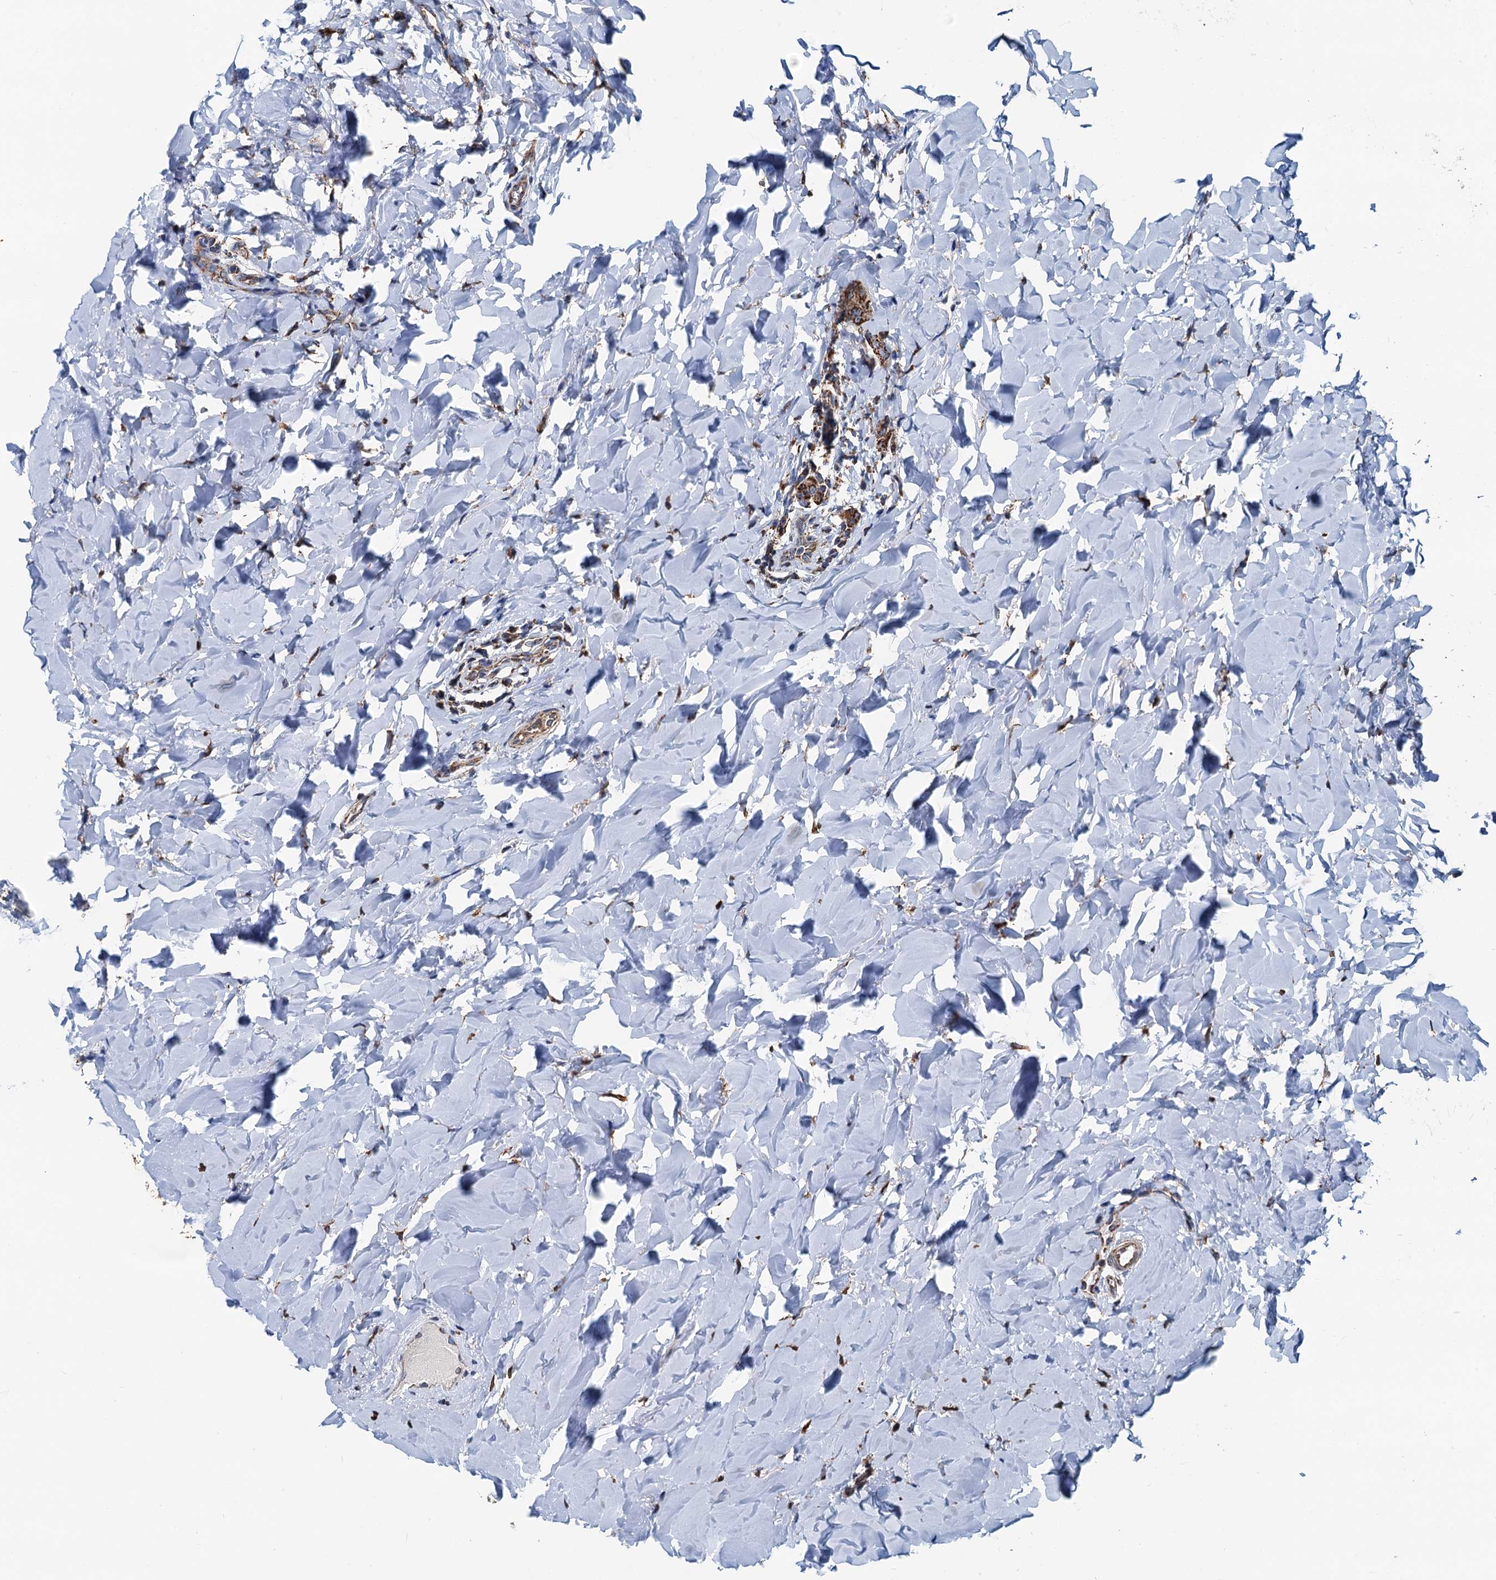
{"staining": {"intensity": "moderate", "quantity": ">75%", "location": "cytoplasmic/membranous"}, "tissue": "breast cancer", "cell_type": "Tumor cells", "image_type": "cancer", "snomed": [{"axis": "morphology", "description": "Duct carcinoma"}, {"axis": "topography", "description": "Breast"}], "caption": "Protein expression by immunohistochemistry reveals moderate cytoplasmic/membranous staining in about >75% of tumor cells in invasive ductal carcinoma (breast).", "gene": "AAGAB", "patient": {"sex": "female", "age": 40}}